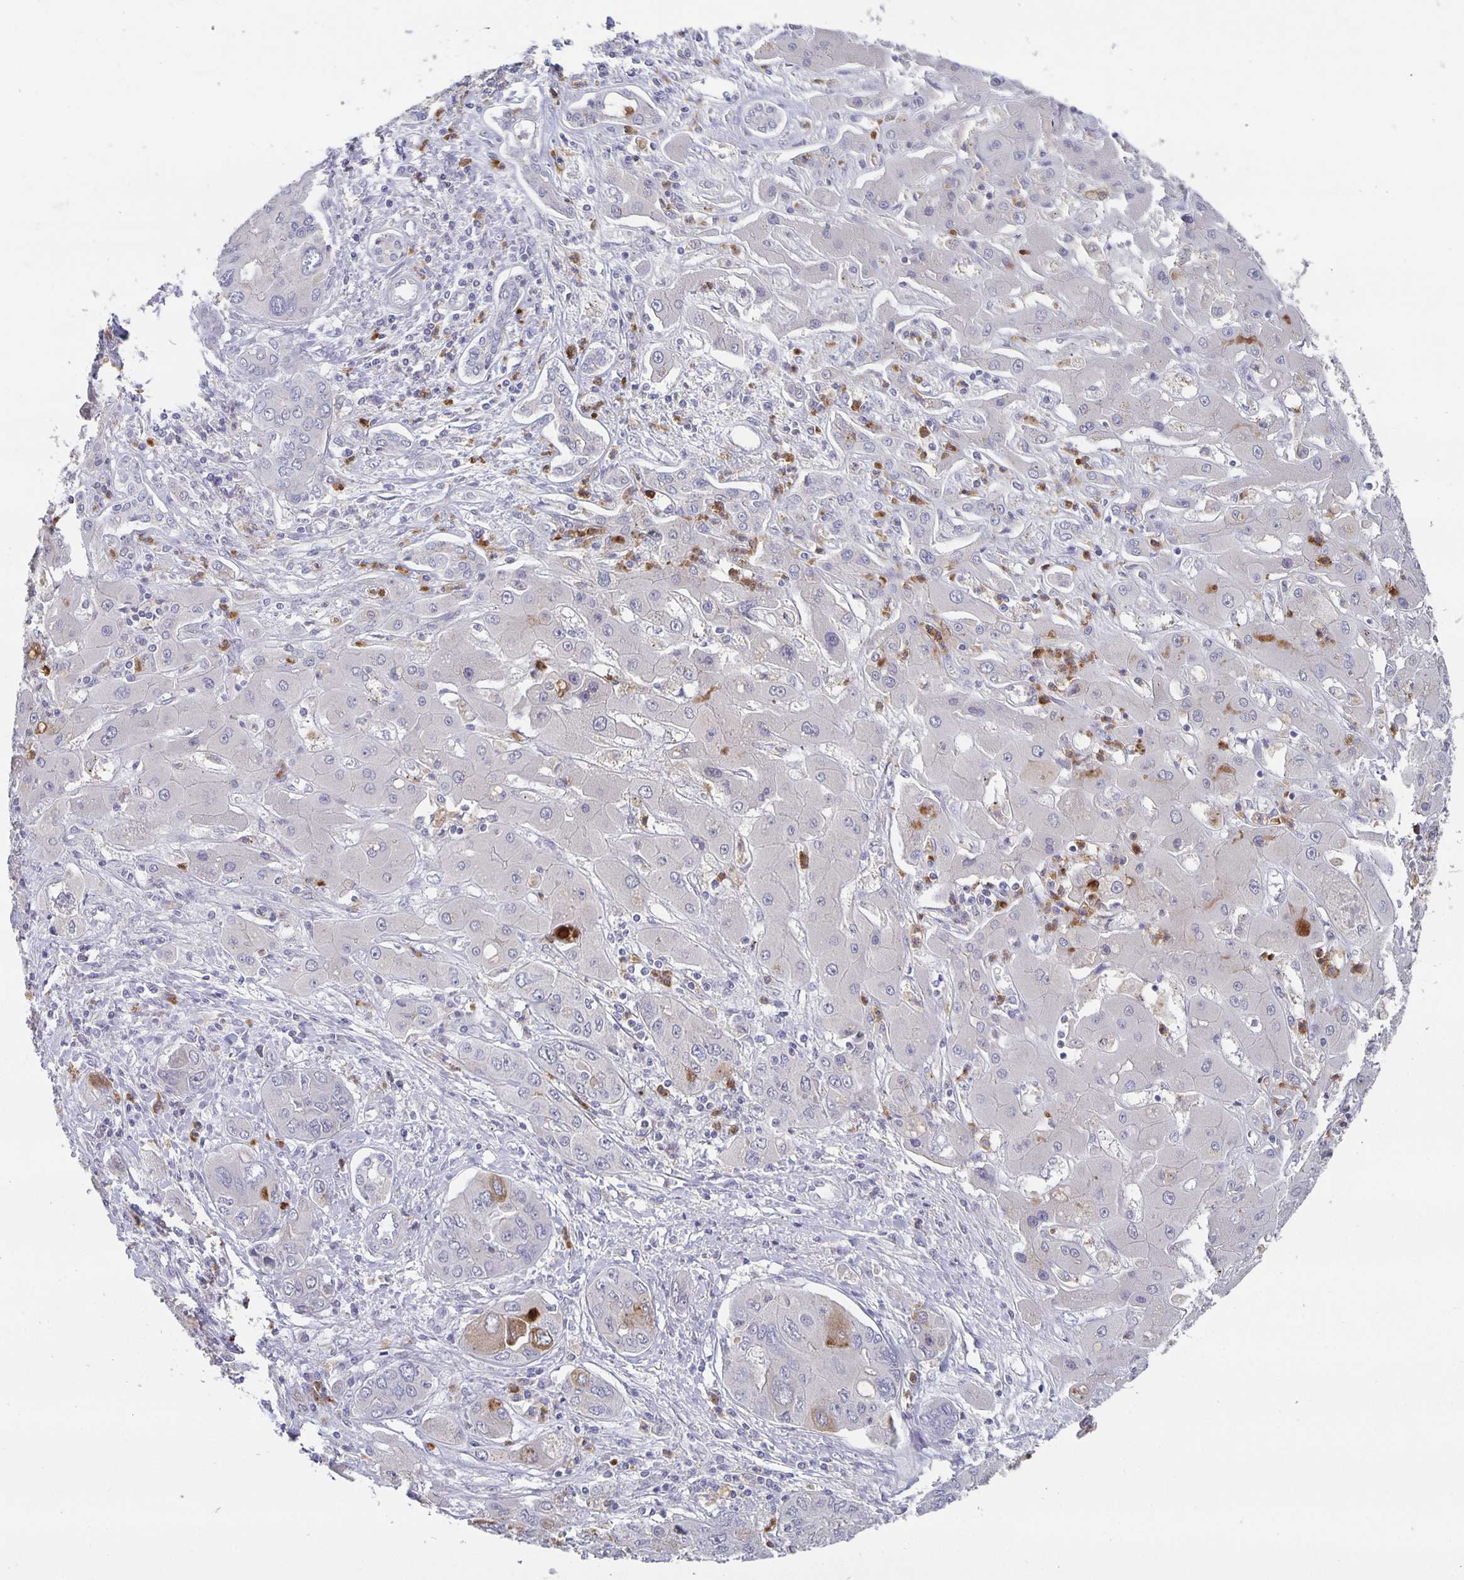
{"staining": {"intensity": "strong", "quantity": "<25%", "location": "cytoplasmic/membranous"}, "tissue": "liver cancer", "cell_type": "Tumor cells", "image_type": "cancer", "snomed": [{"axis": "morphology", "description": "Cholangiocarcinoma"}, {"axis": "topography", "description": "Liver"}], "caption": "Tumor cells demonstrate medium levels of strong cytoplasmic/membranous positivity in approximately <25% of cells in cholangiocarcinoma (liver).", "gene": "GDF15", "patient": {"sex": "male", "age": 67}}